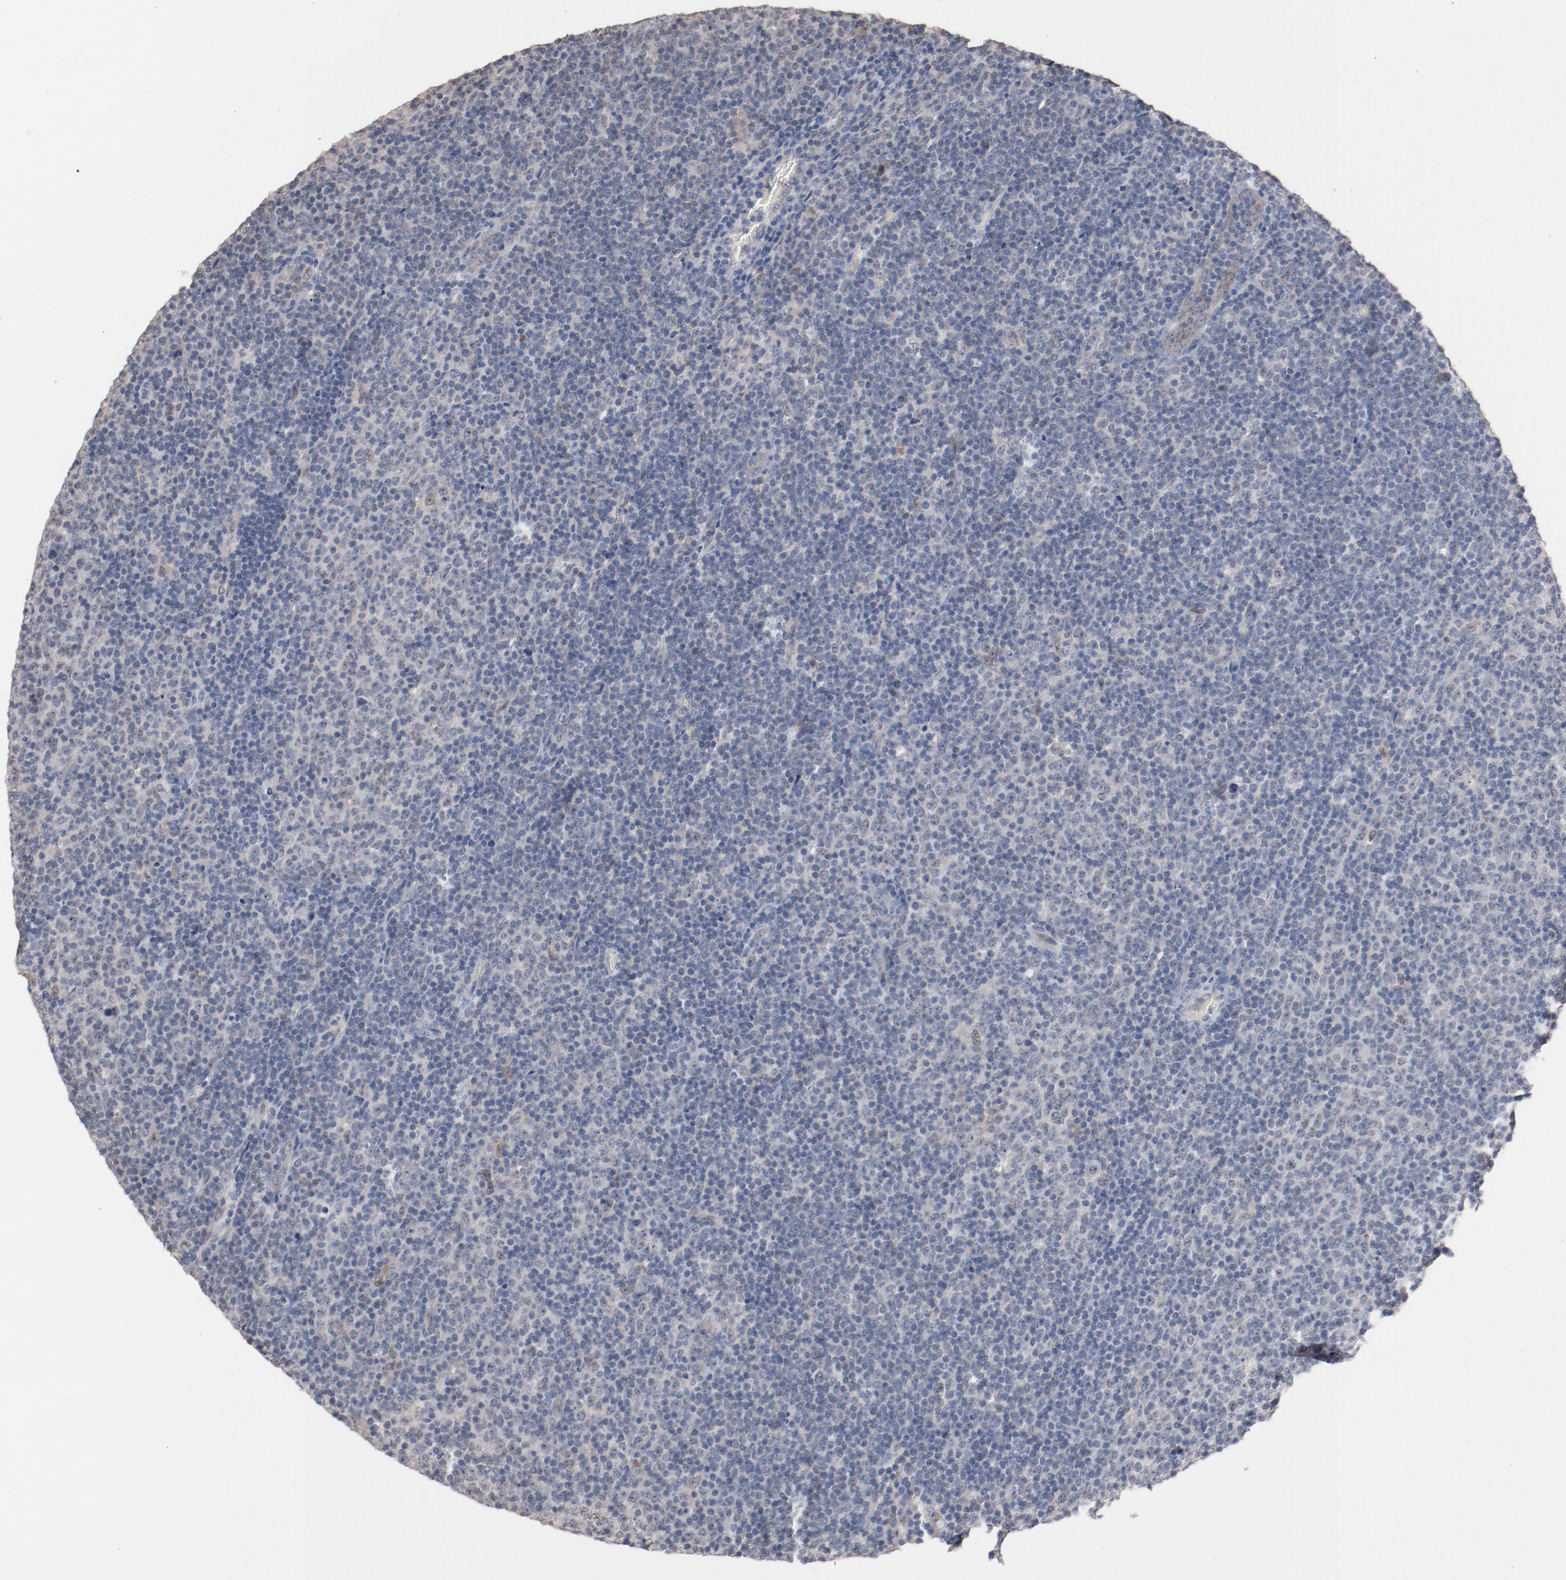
{"staining": {"intensity": "negative", "quantity": "none", "location": "none"}, "tissue": "lymphoma", "cell_type": "Tumor cells", "image_type": "cancer", "snomed": [{"axis": "morphology", "description": "Malignant lymphoma, non-Hodgkin's type, Low grade"}, {"axis": "topography", "description": "Lymph node"}], "caption": "A micrograph of lymphoma stained for a protein exhibits no brown staining in tumor cells.", "gene": "ERICH1", "patient": {"sex": "male", "age": 70}}